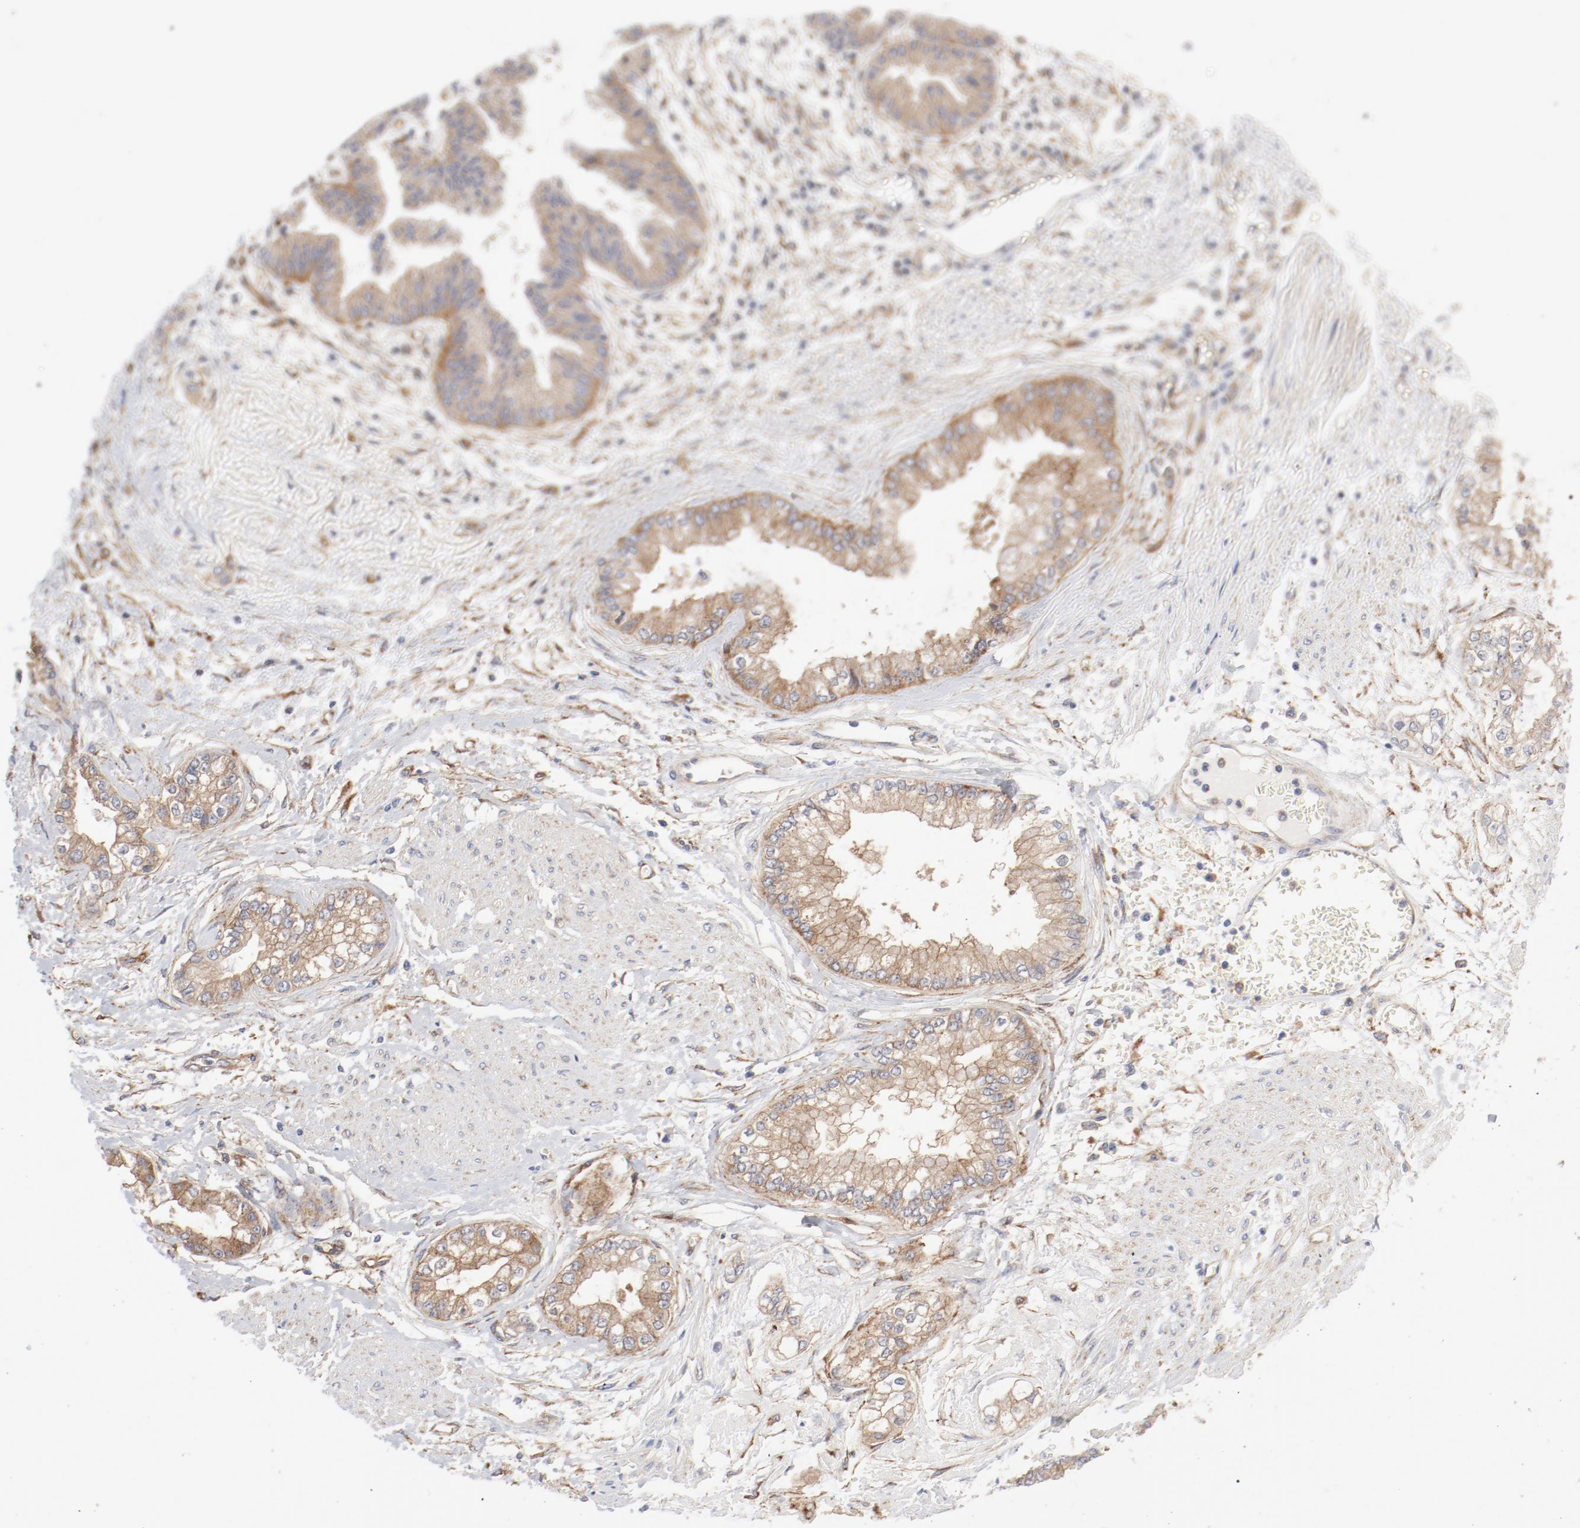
{"staining": {"intensity": "moderate", "quantity": "25%-75%", "location": "cytoplasmic/membranous"}, "tissue": "liver cancer", "cell_type": "Tumor cells", "image_type": "cancer", "snomed": [{"axis": "morphology", "description": "Cholangiocarcinoma"}, {"axis": "topography", "description": "Liver"}], "caption": "High-power microscopy captured an immunohistochemistry image of liver cancer (cholangiocarcinoma), revealing moderate cytoplasmic/membranous positivity in about 25%-75% of tumor cells. The protein is stained brown, and the nuclei are stained in blue (DAB (3,3'-diaminobenzidine) IHC with brightfield microscopy, high magnification).", "gene": "AP2A1", "patient": {"sex": "female", "age": 79}}